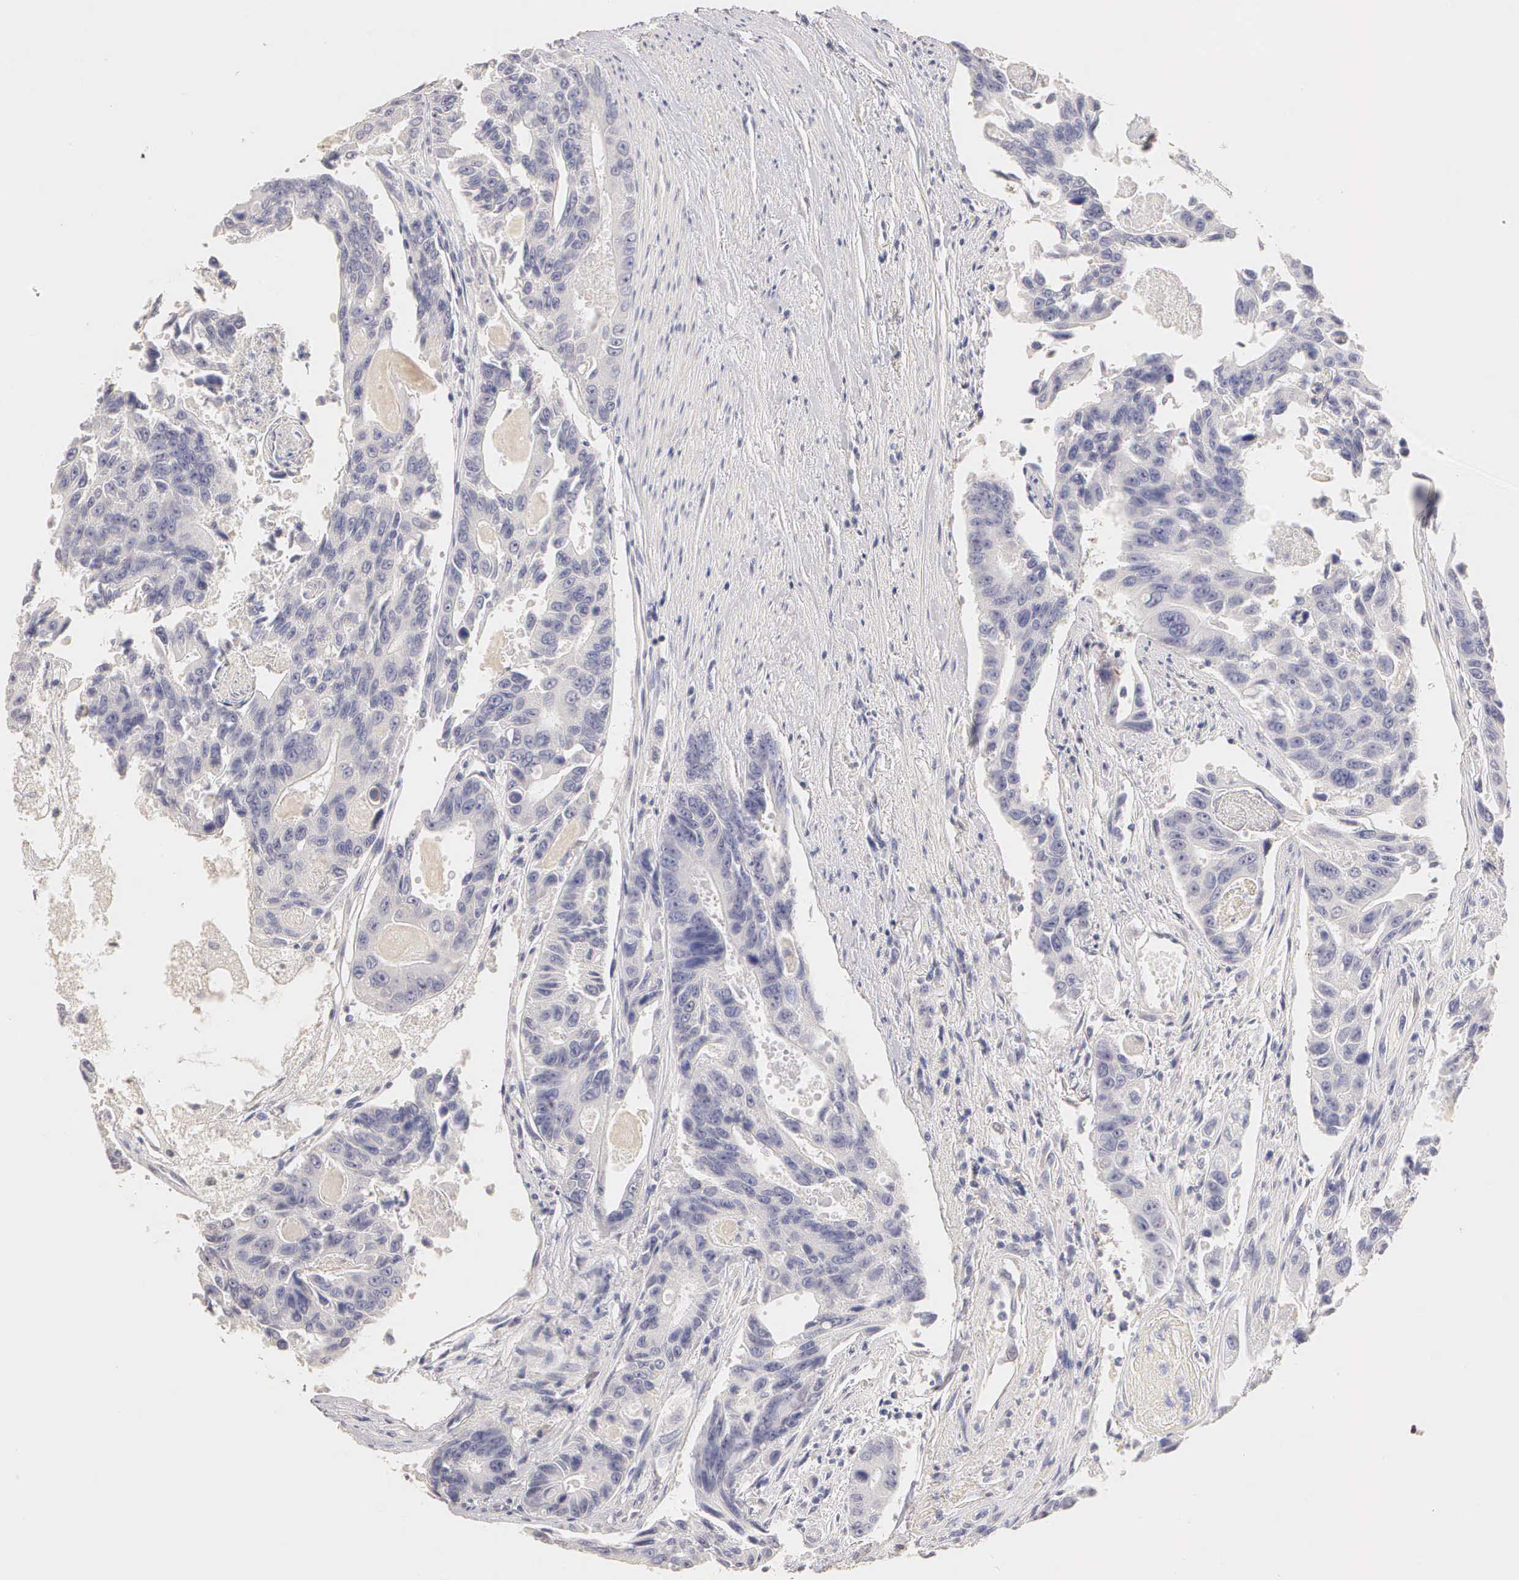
{"staining": {"intensity": "negative", "quantity": "none", "location": "none"}, "tissue": "colorectal cancer", "cell_type": "Tumor cells", "image_type": "cancer", "snomed": [{"axis": "morphology", "description": "Adenocarcinoma, NOS"}, {"axis": "topography", "description": "Colon"}], "caption": "There is no significant positivity in tumor cells of colorectal adenocarcinoma.", "gene": "ESR1", "patient": {"sex": "female", "age": 86}}